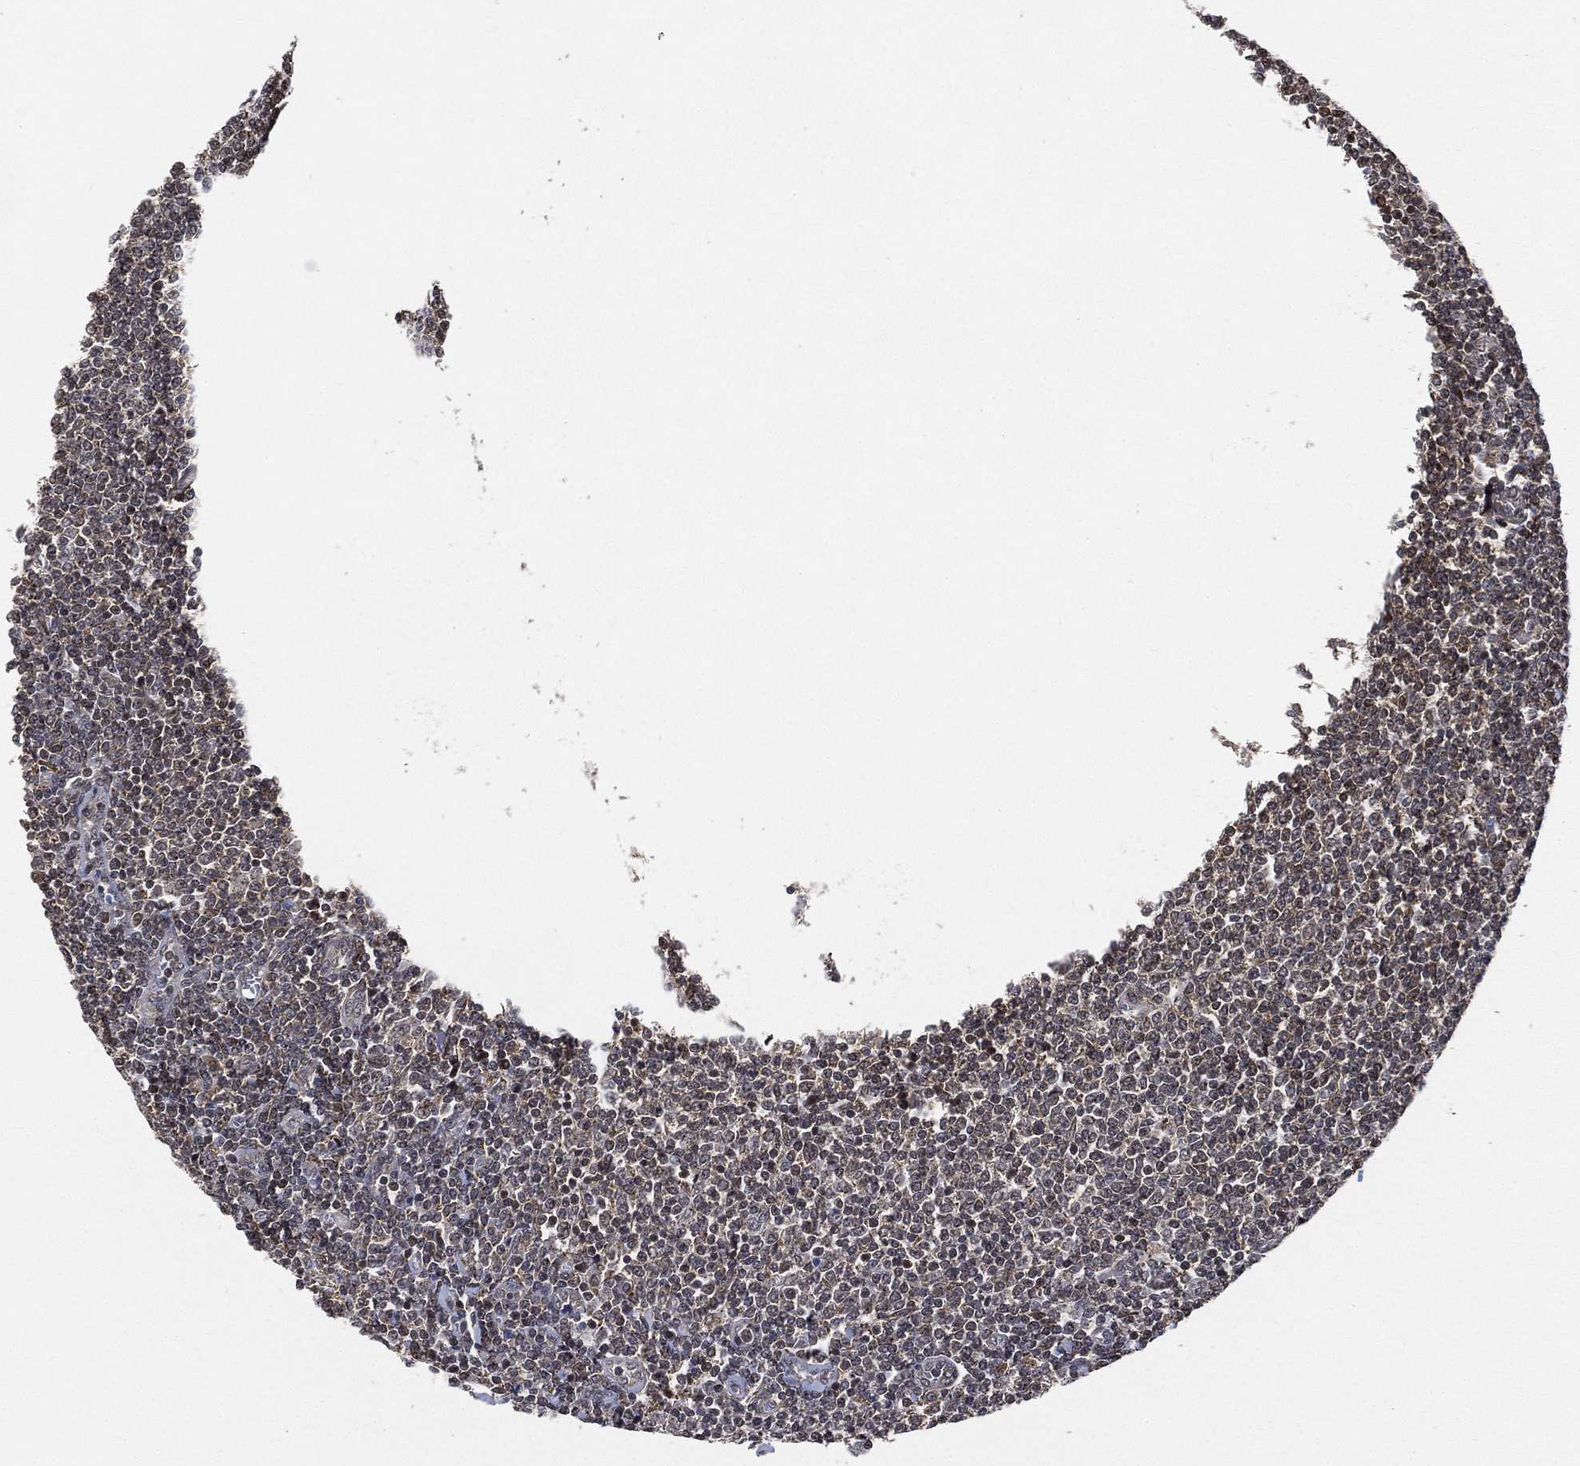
{"staining": {"intensity": "moderate", "quantity": "<25%", "location": "nuclear"}, "tissue": "lymphoma", "cell_type": "Tumor cells", "image_type": "cancer", "snomed": [{"axis": "morphology", "description": "Malignant lymphoma, non-Hodgkin's type, Low grade"}, {"axis": "topography", "description": "Lymph node"}], "caption": "IHC (DAB) staining of low-grade malignant lymphoma, non-Hodgkin's type displays moderate nuclear protein expression in about <25% of tumor cells.", "gene": "RSRC2", "patient": {"sex": "male", "age": 52}}